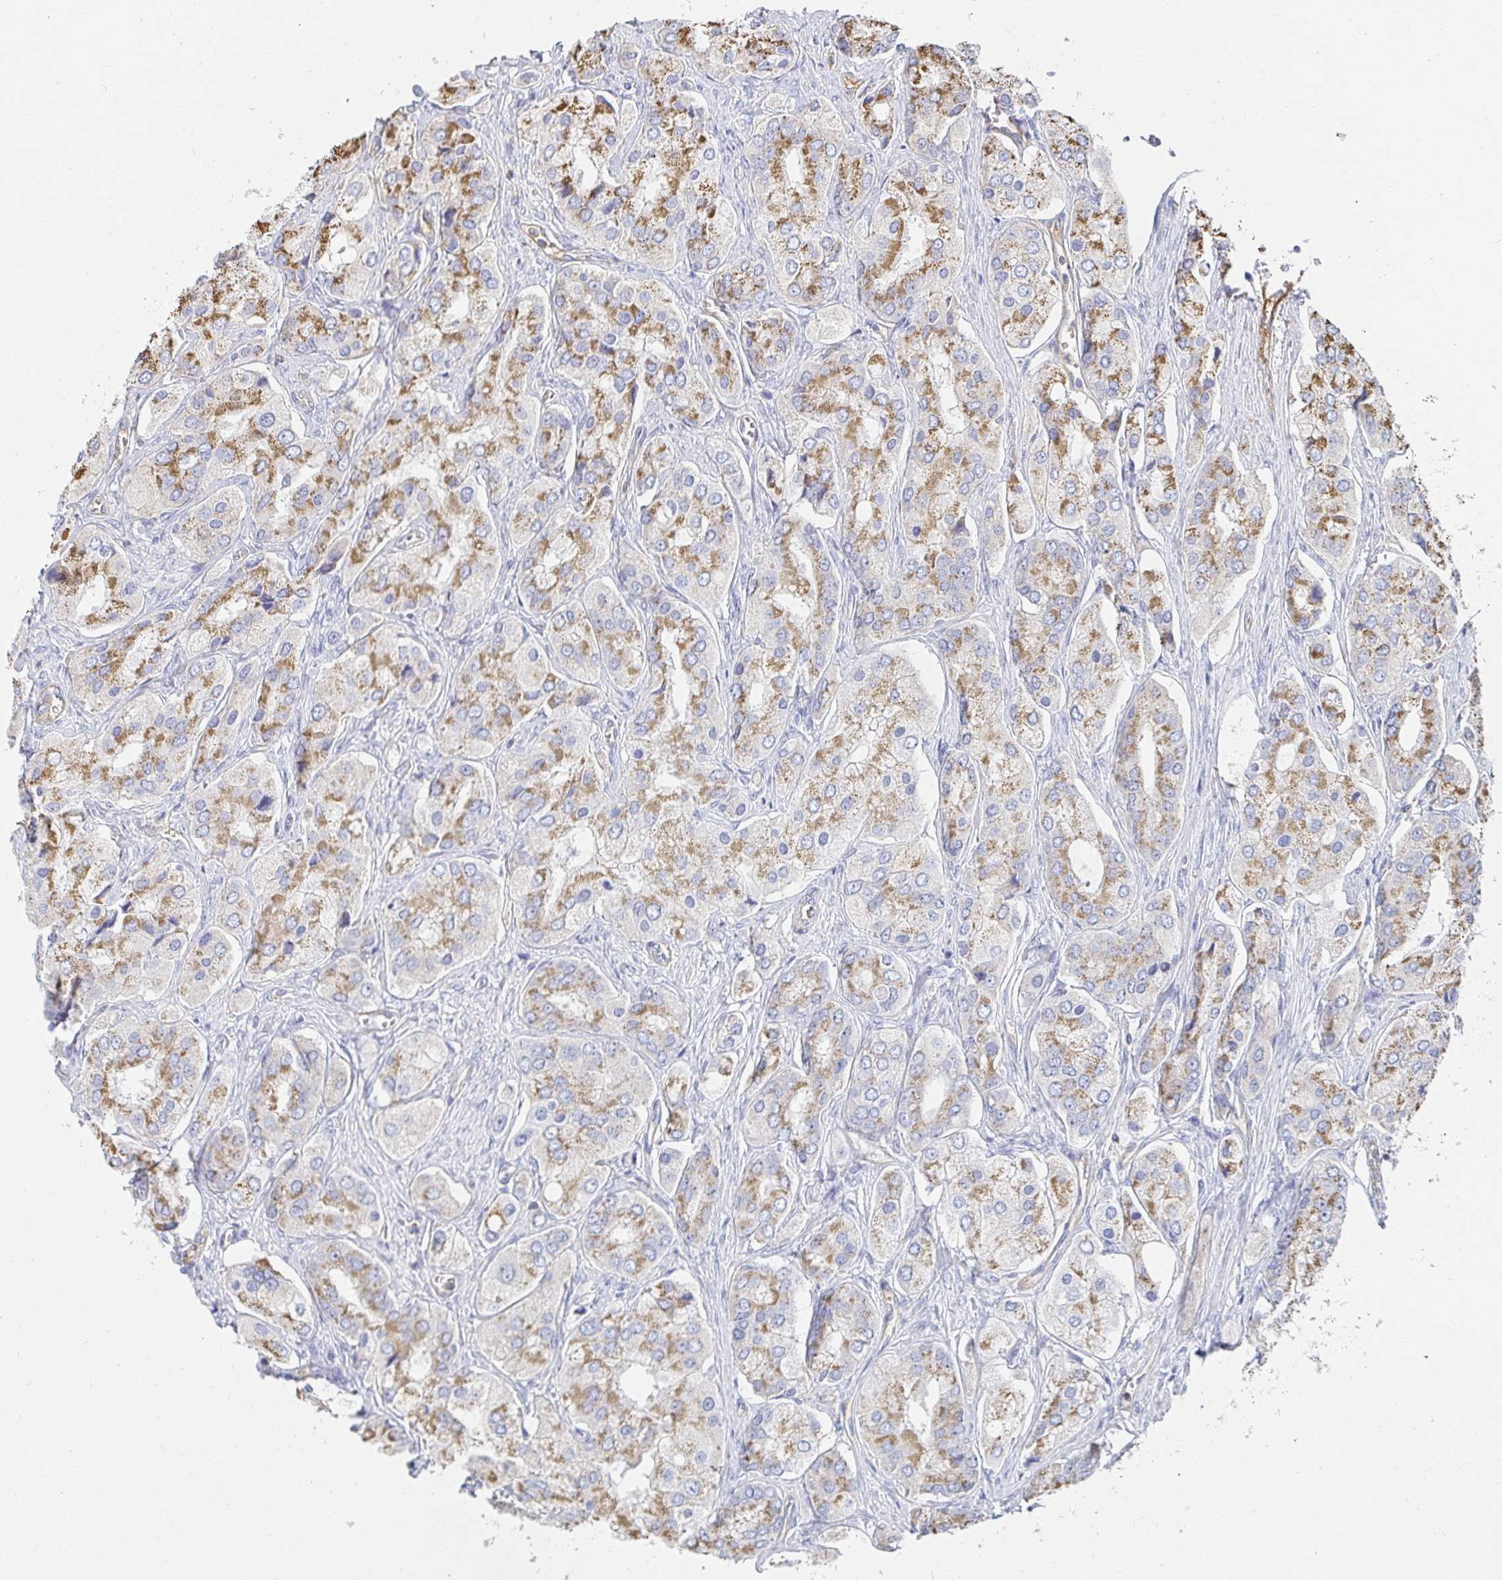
{"staining": {"intensity": "moderate", "quantity": ">75%", "location": "cytoplasmic/membranous"}, "tissue": "prostate cancer", "cell_type": "Tumor cells", "image_type": "cancer", "snomed": [{"axis": "morphology", "description": "Adenocarcinoma, Low grade"}, {"axis": "topography", "description": "Prostate"}], "caption": "DAB (3,3'-diaminobenzidine) immunohistochemical staining of human prostate cancer (adenocarcinoma (low-grade)) reveals moderate cytoplasmic/membranous protein staining in about >75% of tumor cells. Nuclei are stained in blue.", "gene": "TSPAN19", "patient": {"sex": "male", "age": 69}}